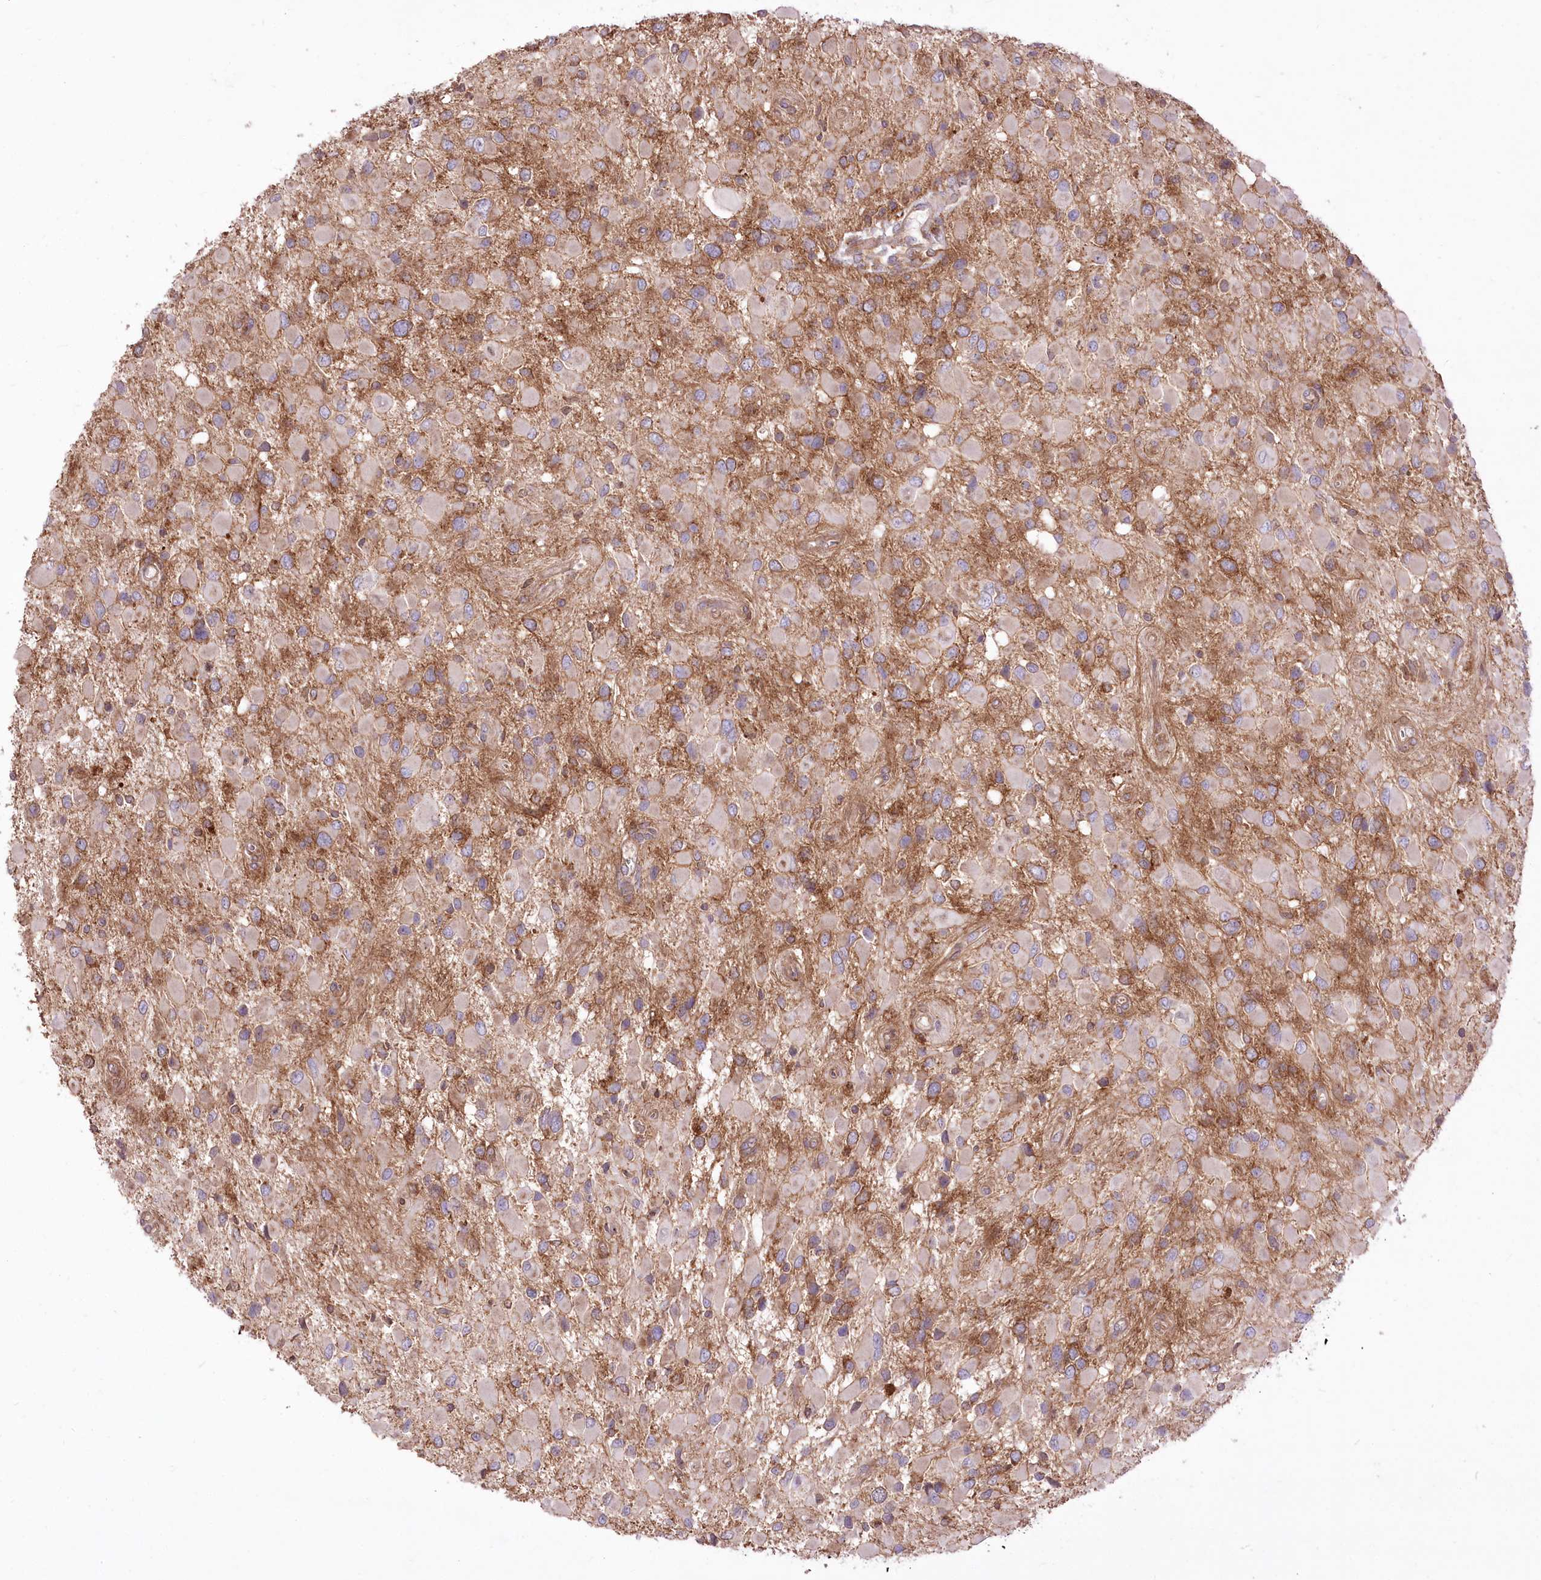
{"staining": {"intensity": "moderate", "quantity": "<25%", "location": "cytoplasmic/membranous"}, "tissue": "glioma", "cell_type": "Tumor cells", "image_type": "cancer", "snomed": [{"axis": "morphology", "description": "Glioma, malignant, High grade"}, {"axis": "topography", "description": "Brain"}], "caption": "There is low levels of moderate cytoplasmic/membranous expression in tumor cells of glioma, as demonstrated by immunohistochemical staining (brown color).", "gene": "XYLB", "patient": {"sex": "male", "age": 53}}